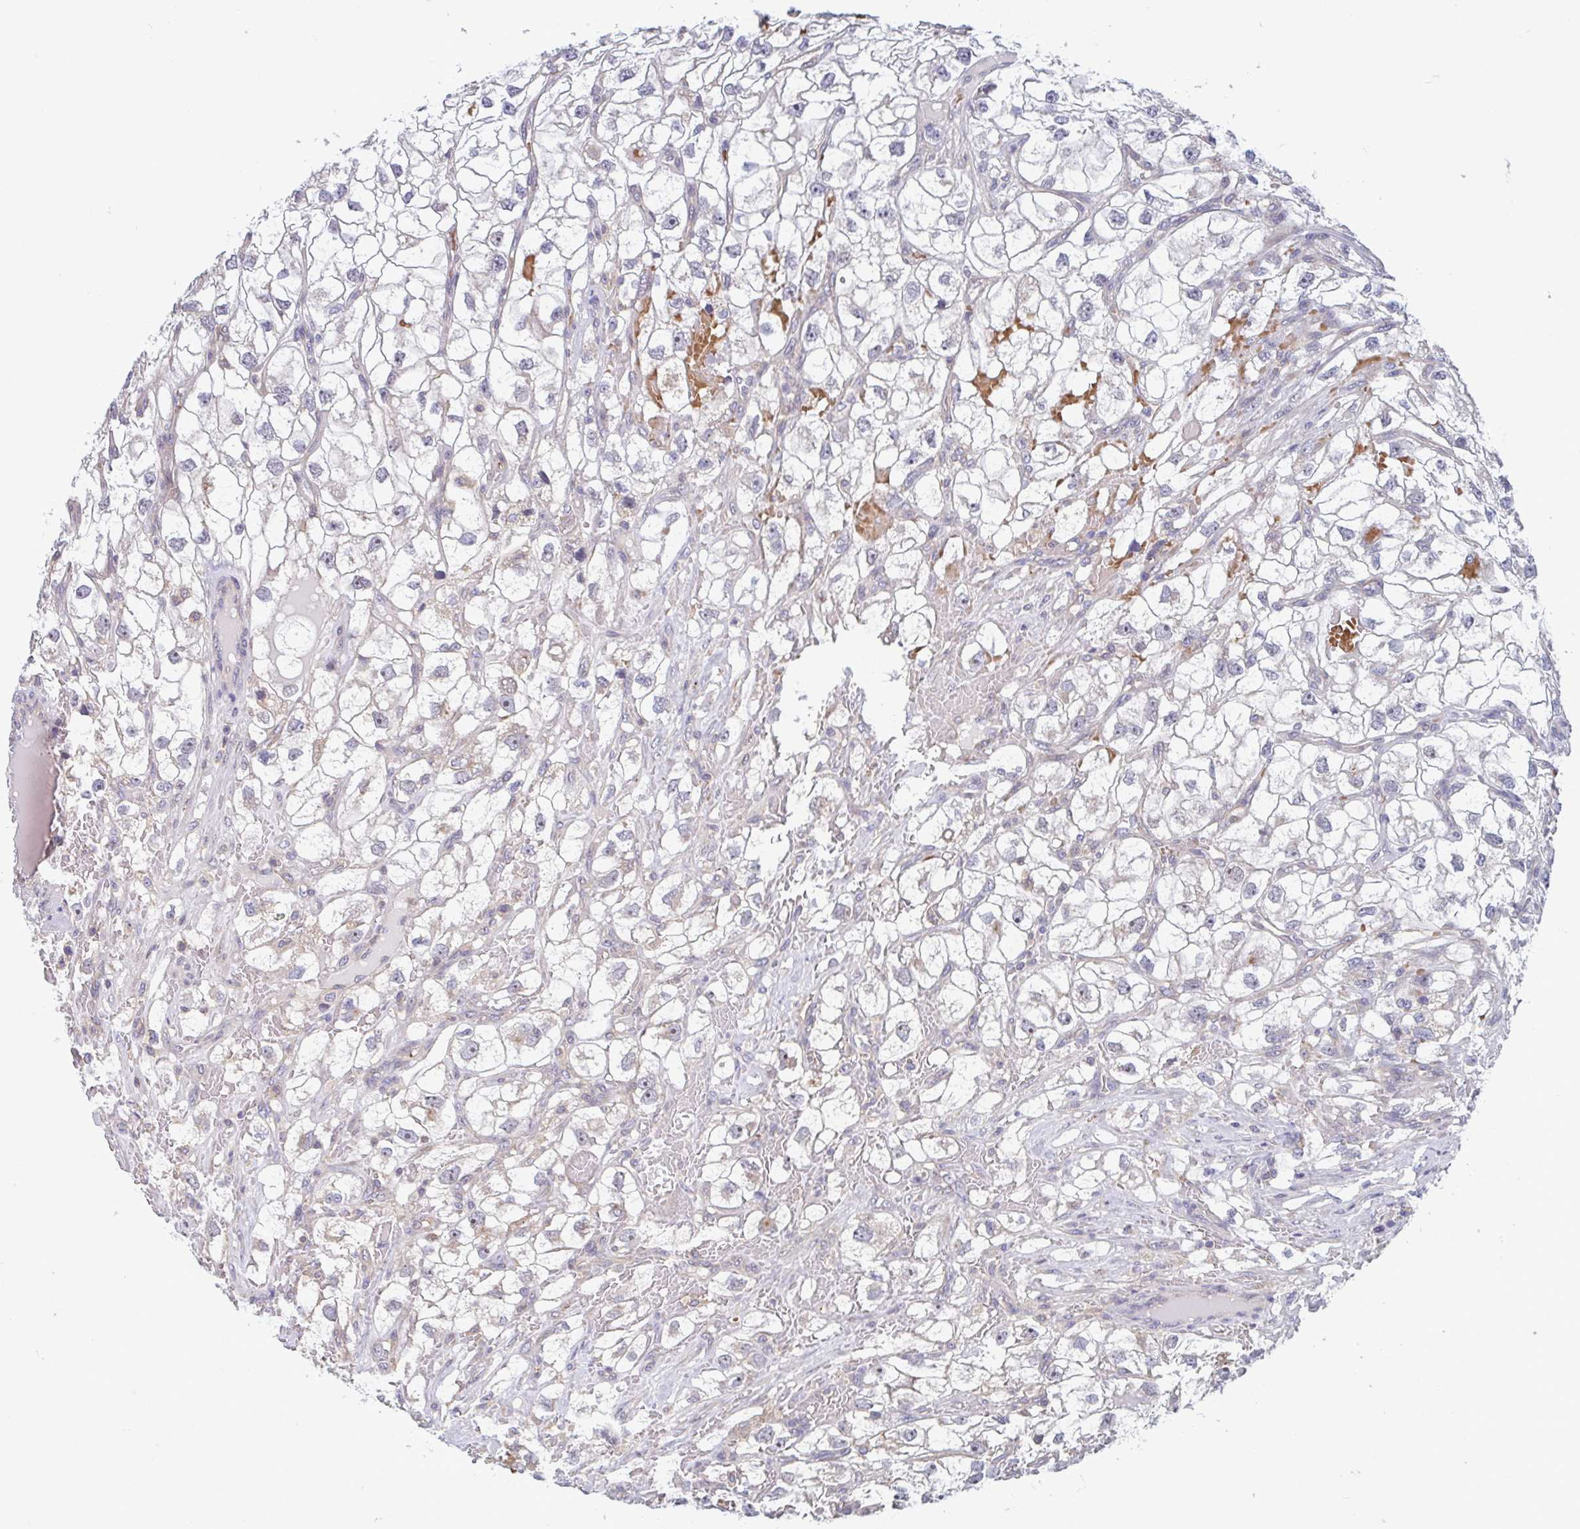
{"staining": {"intensity": "negative", "quantity": "none", "location": "none"}, "tissue": "renal cancer", "cell_type": "Tumor cells", "image_type": "cancer", "snomed": [{"axis": "morphology", "description": "Adenocarcinoma, NOS"}, {"axis": "topography", "description": "Kidney"}], "caption": "Tumor cells are negative for brown protein staining in renal cancer (adenocarcinoma).", "gene": "LRRC38", "patient": {"sex": "male", "age": 59}}